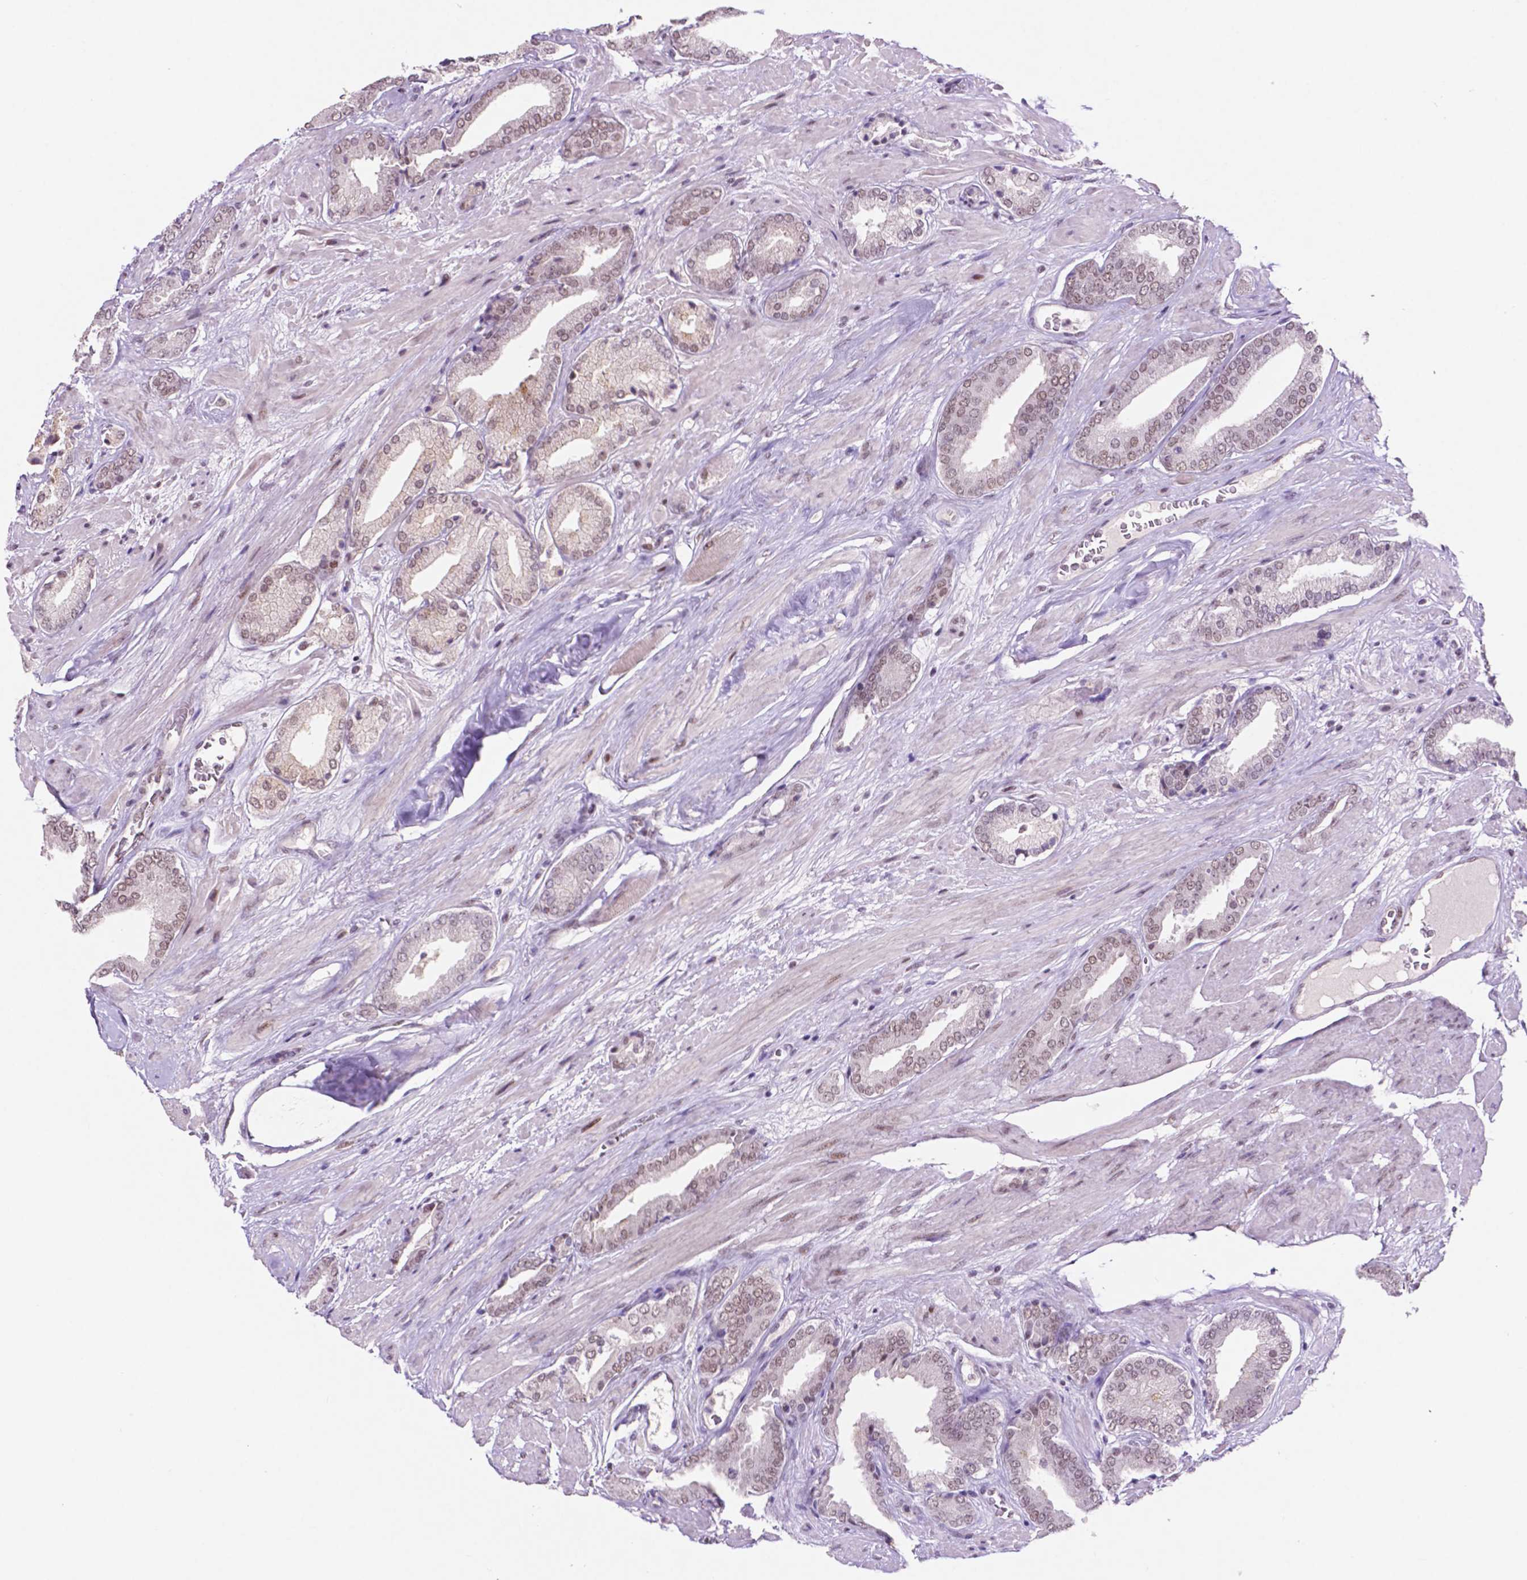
{"staining": {"intensity": "weak", "quantity": "25%-75%", "location": "nuclear"}, "tissue": "prostate cancer", "cell_type": "Tumor cells", "image_type": "cancer", "snomed": [{"axis": "morphology", "description": "Adenocarcinoma, High grade"}, {"axis": "topography", "description": "Prostate"}], "caption": "Protein staining by immunohistochemistry shows weak nuclear staining in about 25%-75% of tumor cells in adenocarcinoma (high-grade) (prostate).", "gene": "NCOR1", "patient": {"sex": "male", "age": 56}}